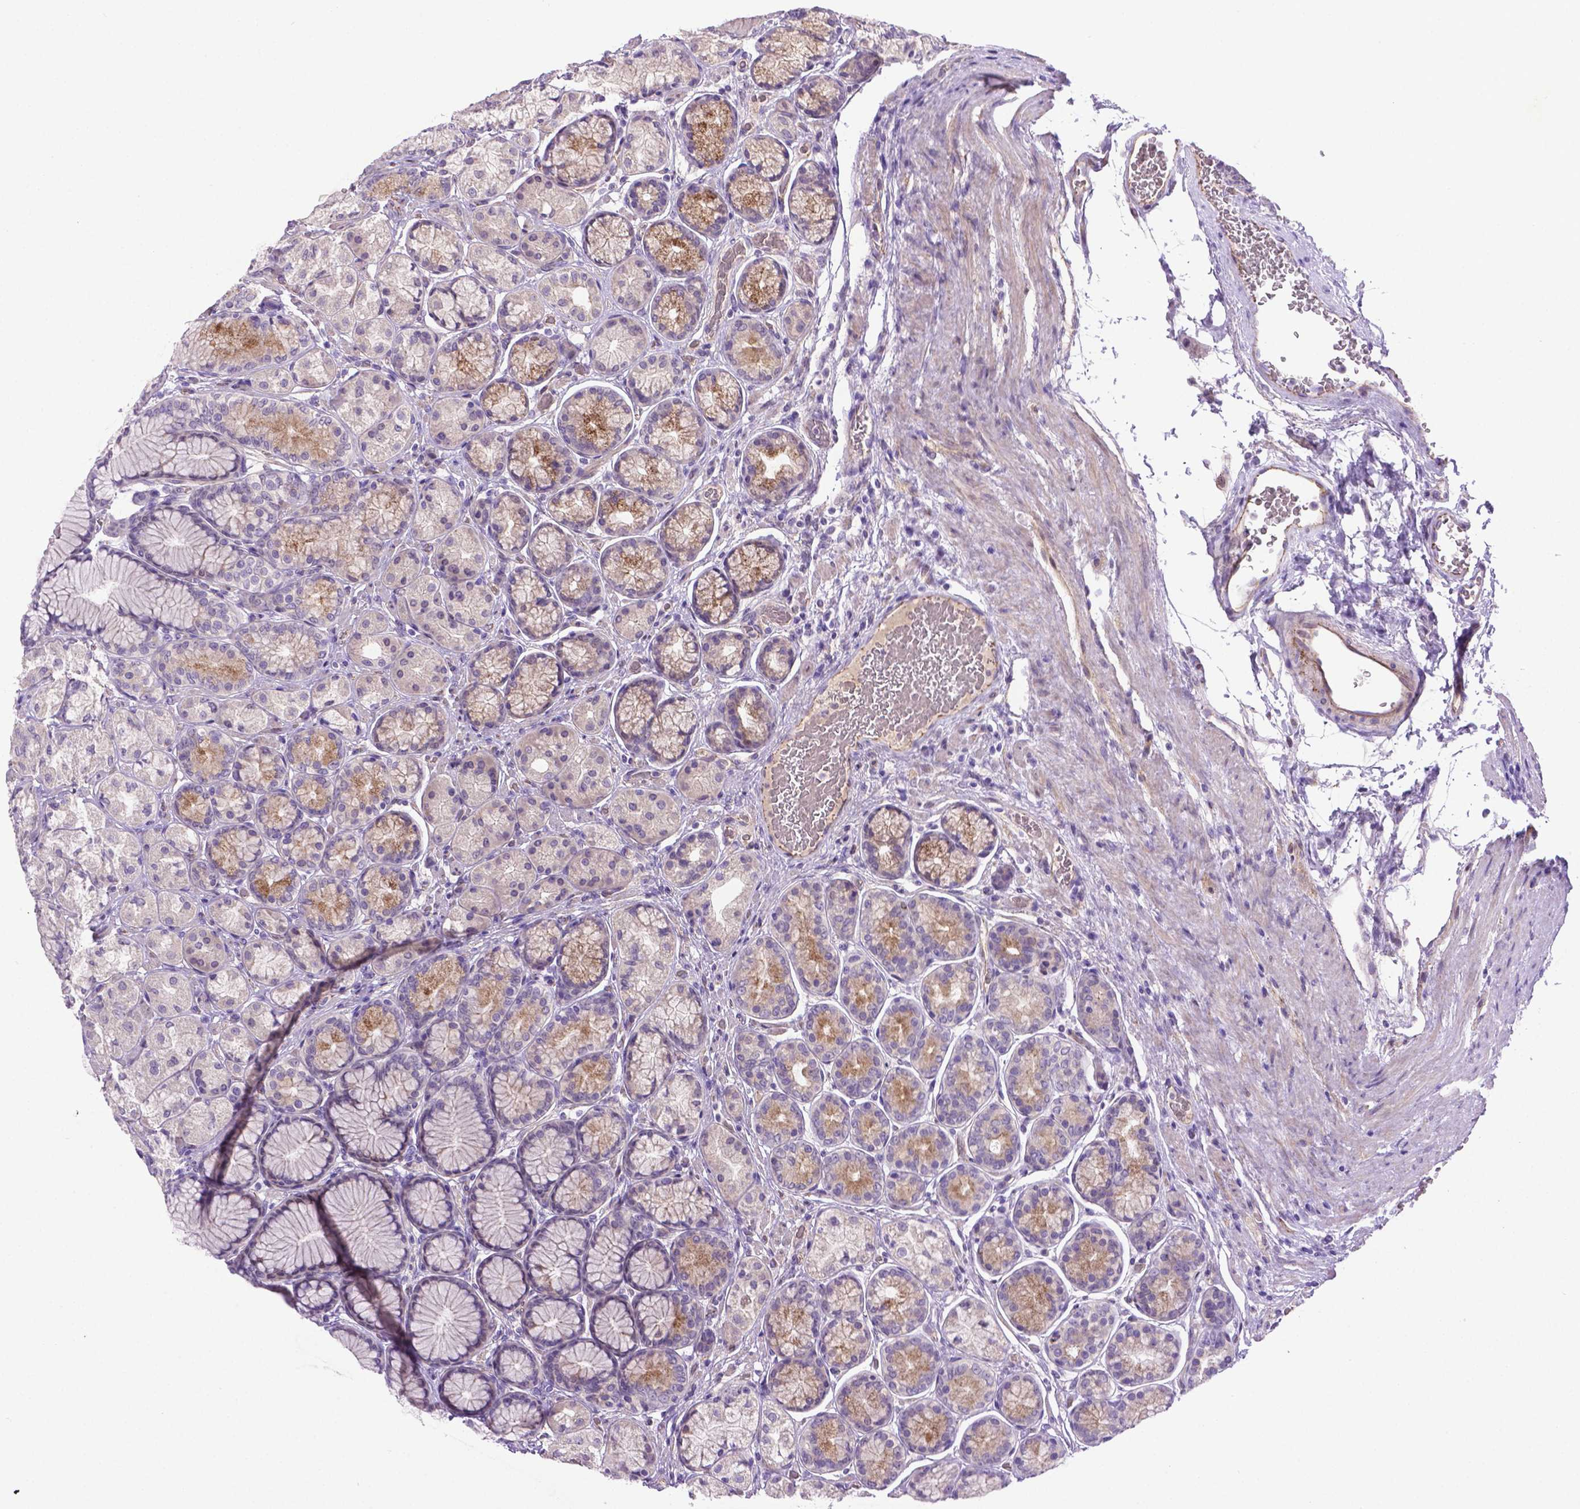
{"staining": {"intensity": "moderate", "quantity": "<25%", "location": "cytoplasmic/membranous"}, "tissue": "stomach", "cell_type": "Glandular cells", "image_type": "normal", "snomed": [{"axis": "morphology", "description": "Normal tissue, NOS"}, {"axis": "morphology", "description": "Adenocarcinoma, NOS"}, {"axis": "morphology", "description": "Adenocarcinoma, High grade"}, {"axis": "topography", "description": "Stomach, upper"}, {"axis": "topography", "description": "Stomach"}], "caption": "Immunohistochemical staining of normal human stomach reveals <25% levels of moderate cytoplasmic/membranous protein positivity in approximately <25% of glandular cells.", "gene": "CCER2", "patient": {"sex": "female", "age": 65}}